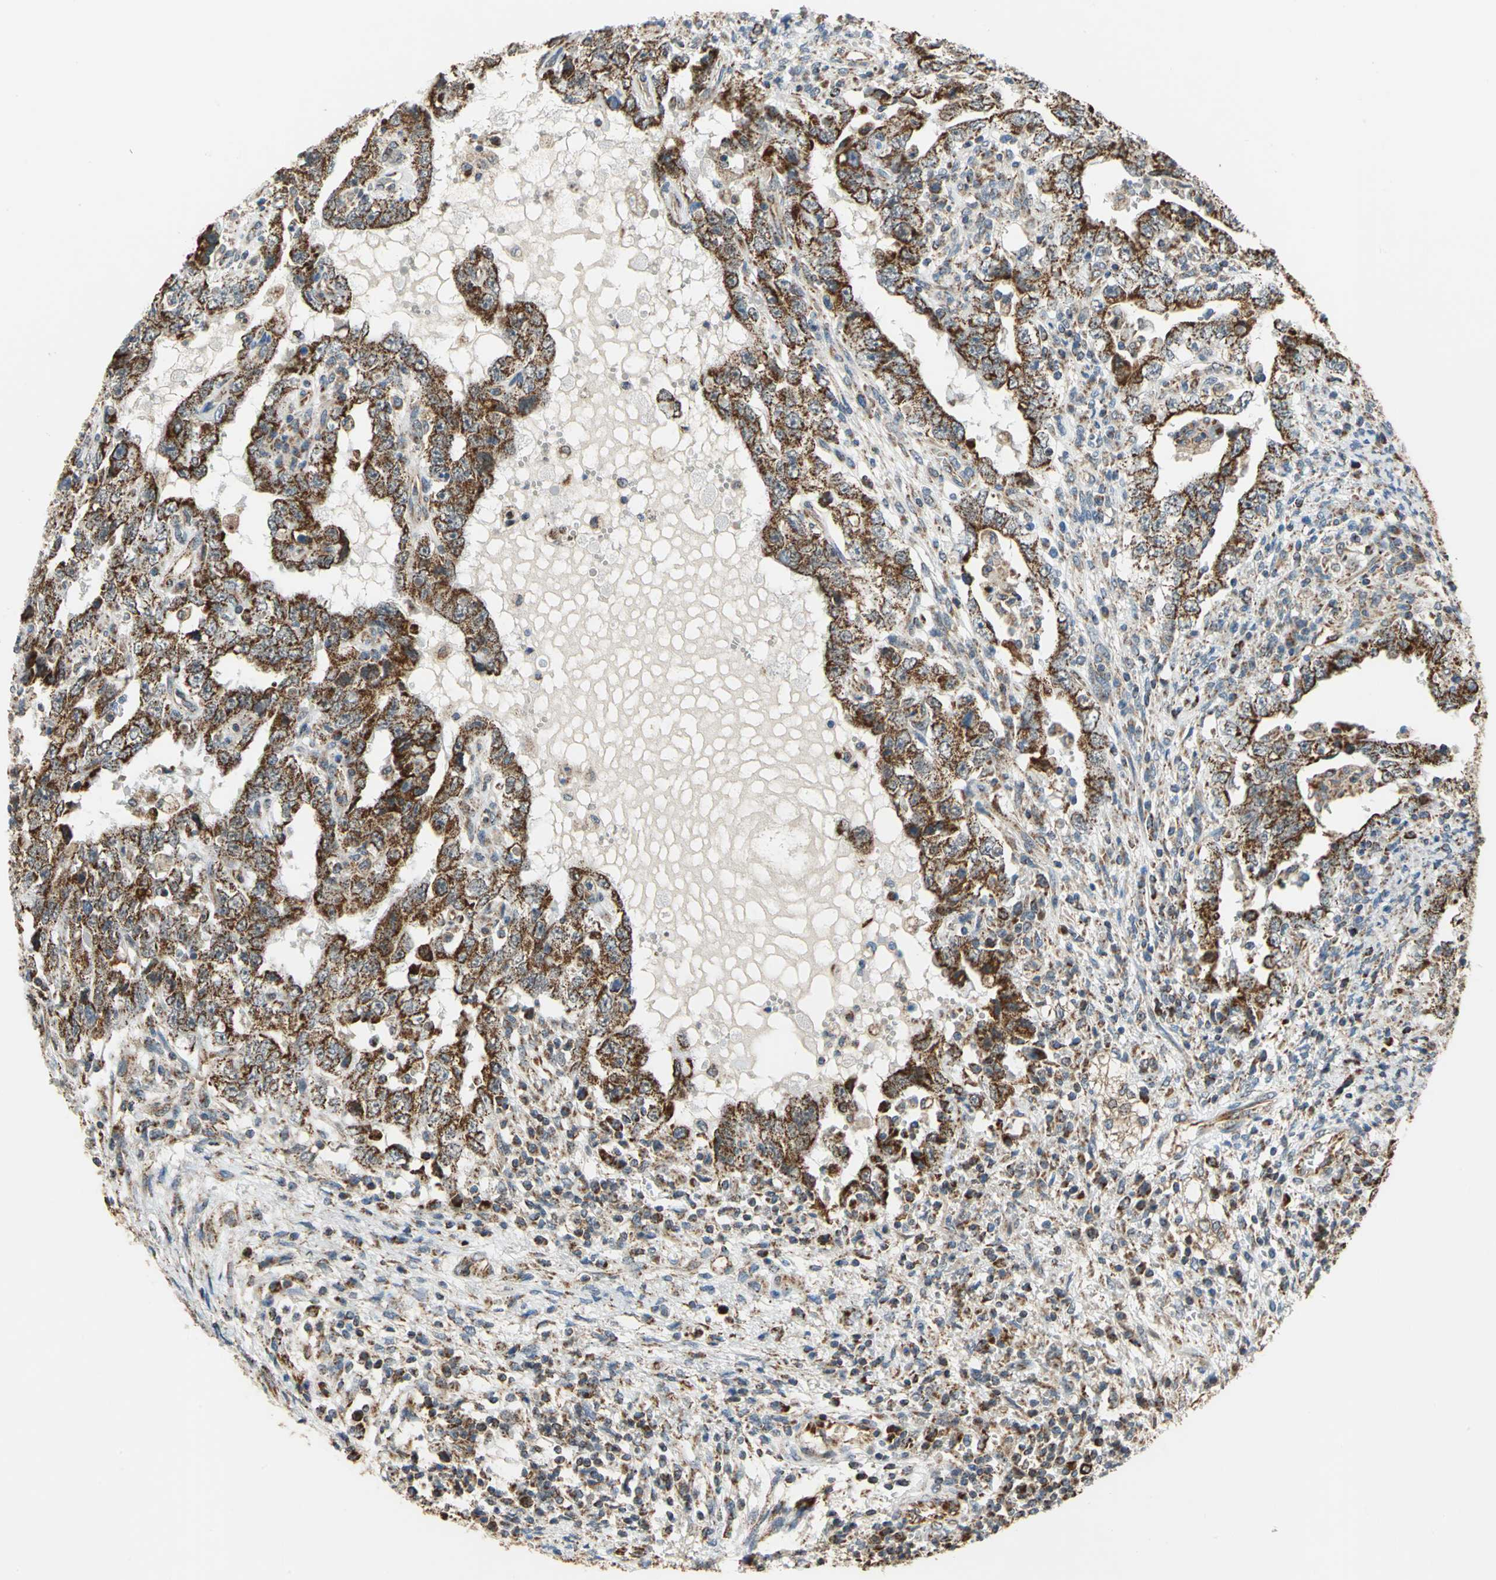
{"staining": {"intensity": "strong", "quantity": ">75%", "location": "cytoplasmic/membranous"}, "tissue": "testis cancer", "cell_type": "Tumor cells", "image_type": "cancer", "snomed": [{"axis": "morphology", "description": "Carcinoma, Embryonal, NOS"}, {"axis": "topography", "description": "Testis"}], "caption": "About >75% of tumor cells in testis cancer (embryonal carcinoma) display strong cytoplasmic/membranous protein positivity as visualized by brown immunohistochemical staining.", "gene": "MRPS22", "patient": {"sex": "male", "age": 26}}